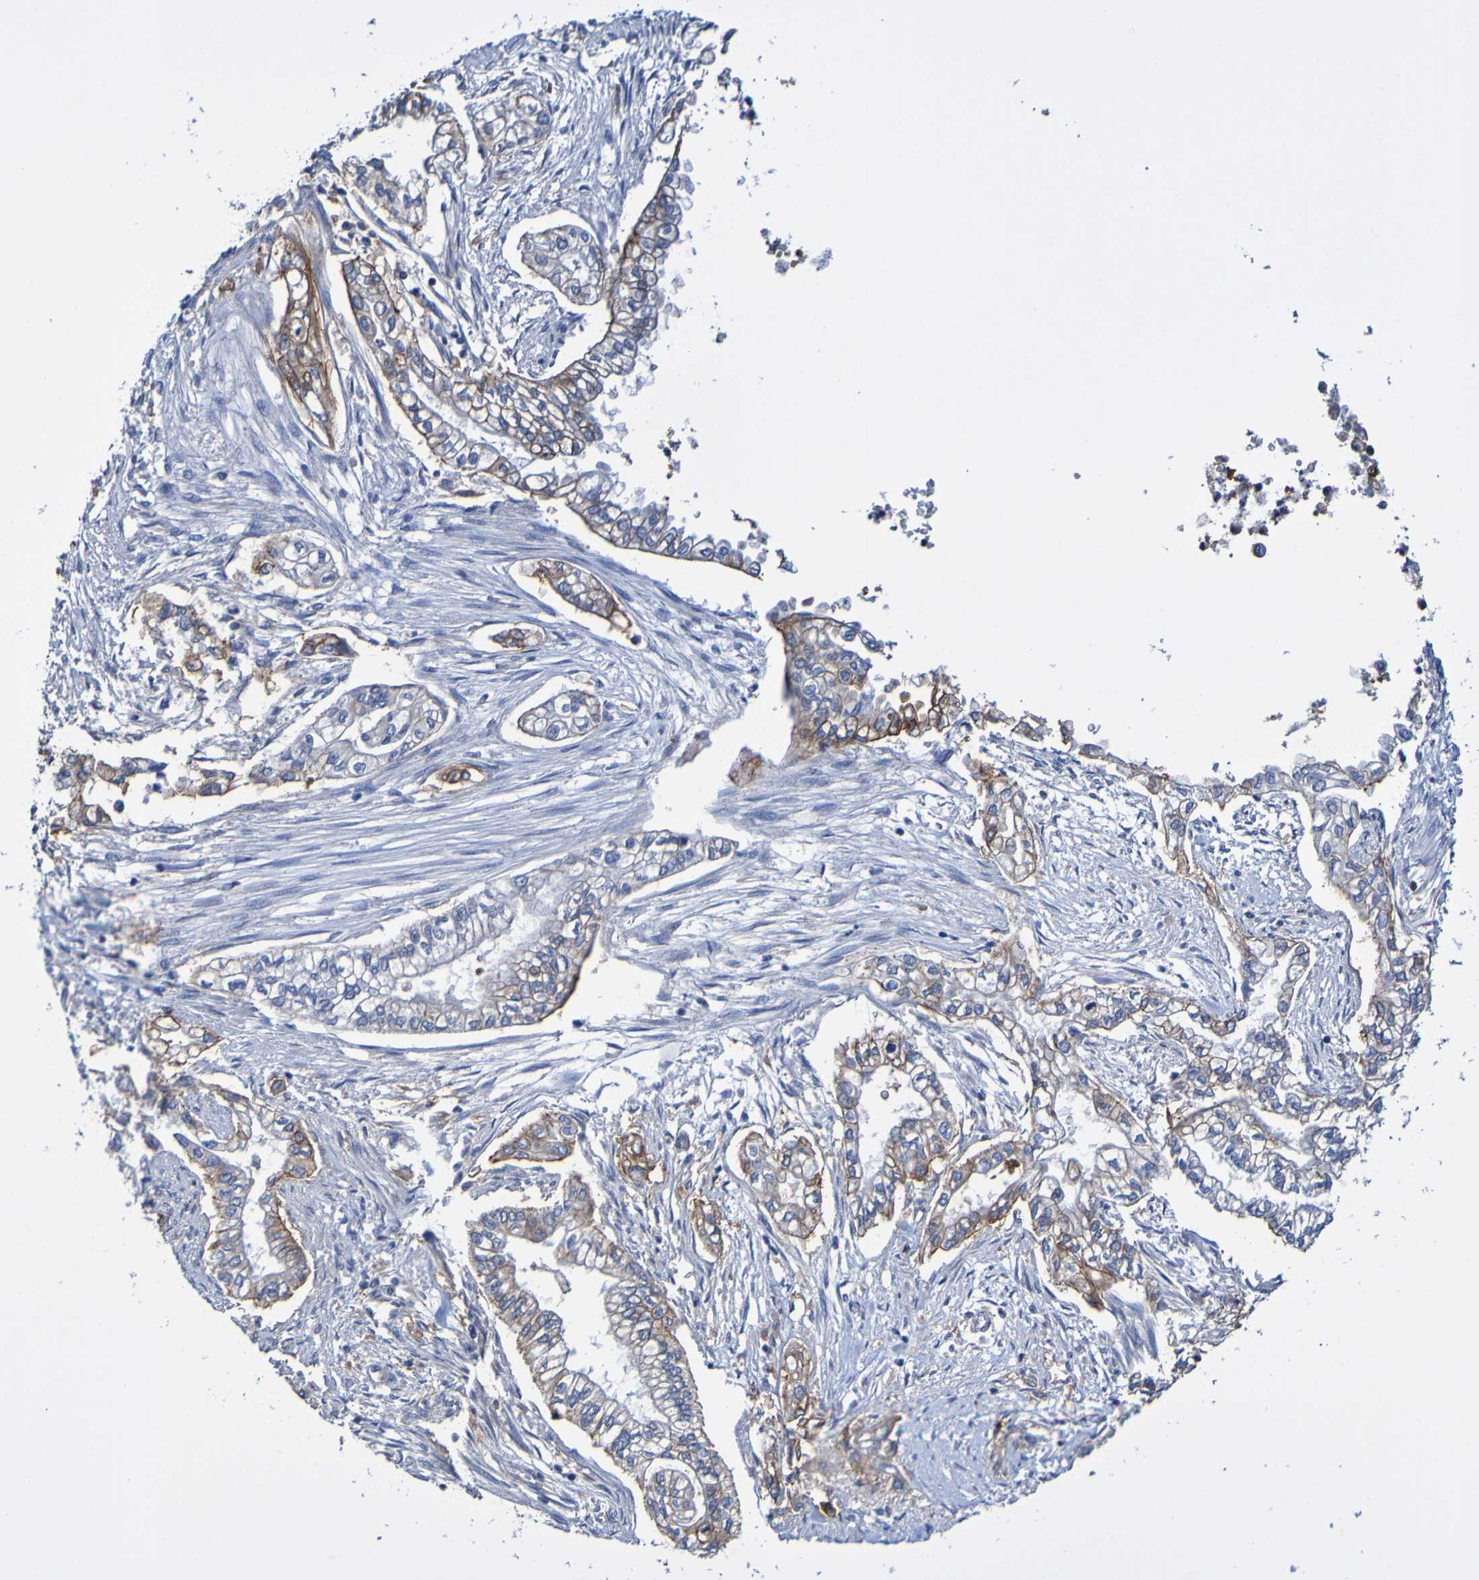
{"staining": {"intensity": "moderate", "quantity": "25%-75%", "location": "cytoplasmic/membranous"}, "tissue": "pancreatic cancer", "cell_type": "Tumor cells", "image_type": "cancer", "snomed": [{"axis": "morphology", "description": "Normal tissue, NOS"}, {"axis": "topography", "description": "Pancreas"}], "caption": "Protein expression by immunohistochemistry (IHC) exhibits moderate cytoplasmic/membranous expression in about 25%-75% of tumor cells in pancreatic cancer.", "gene": "SLC3A2", "patient": {"sex": "male", "age": 42}}